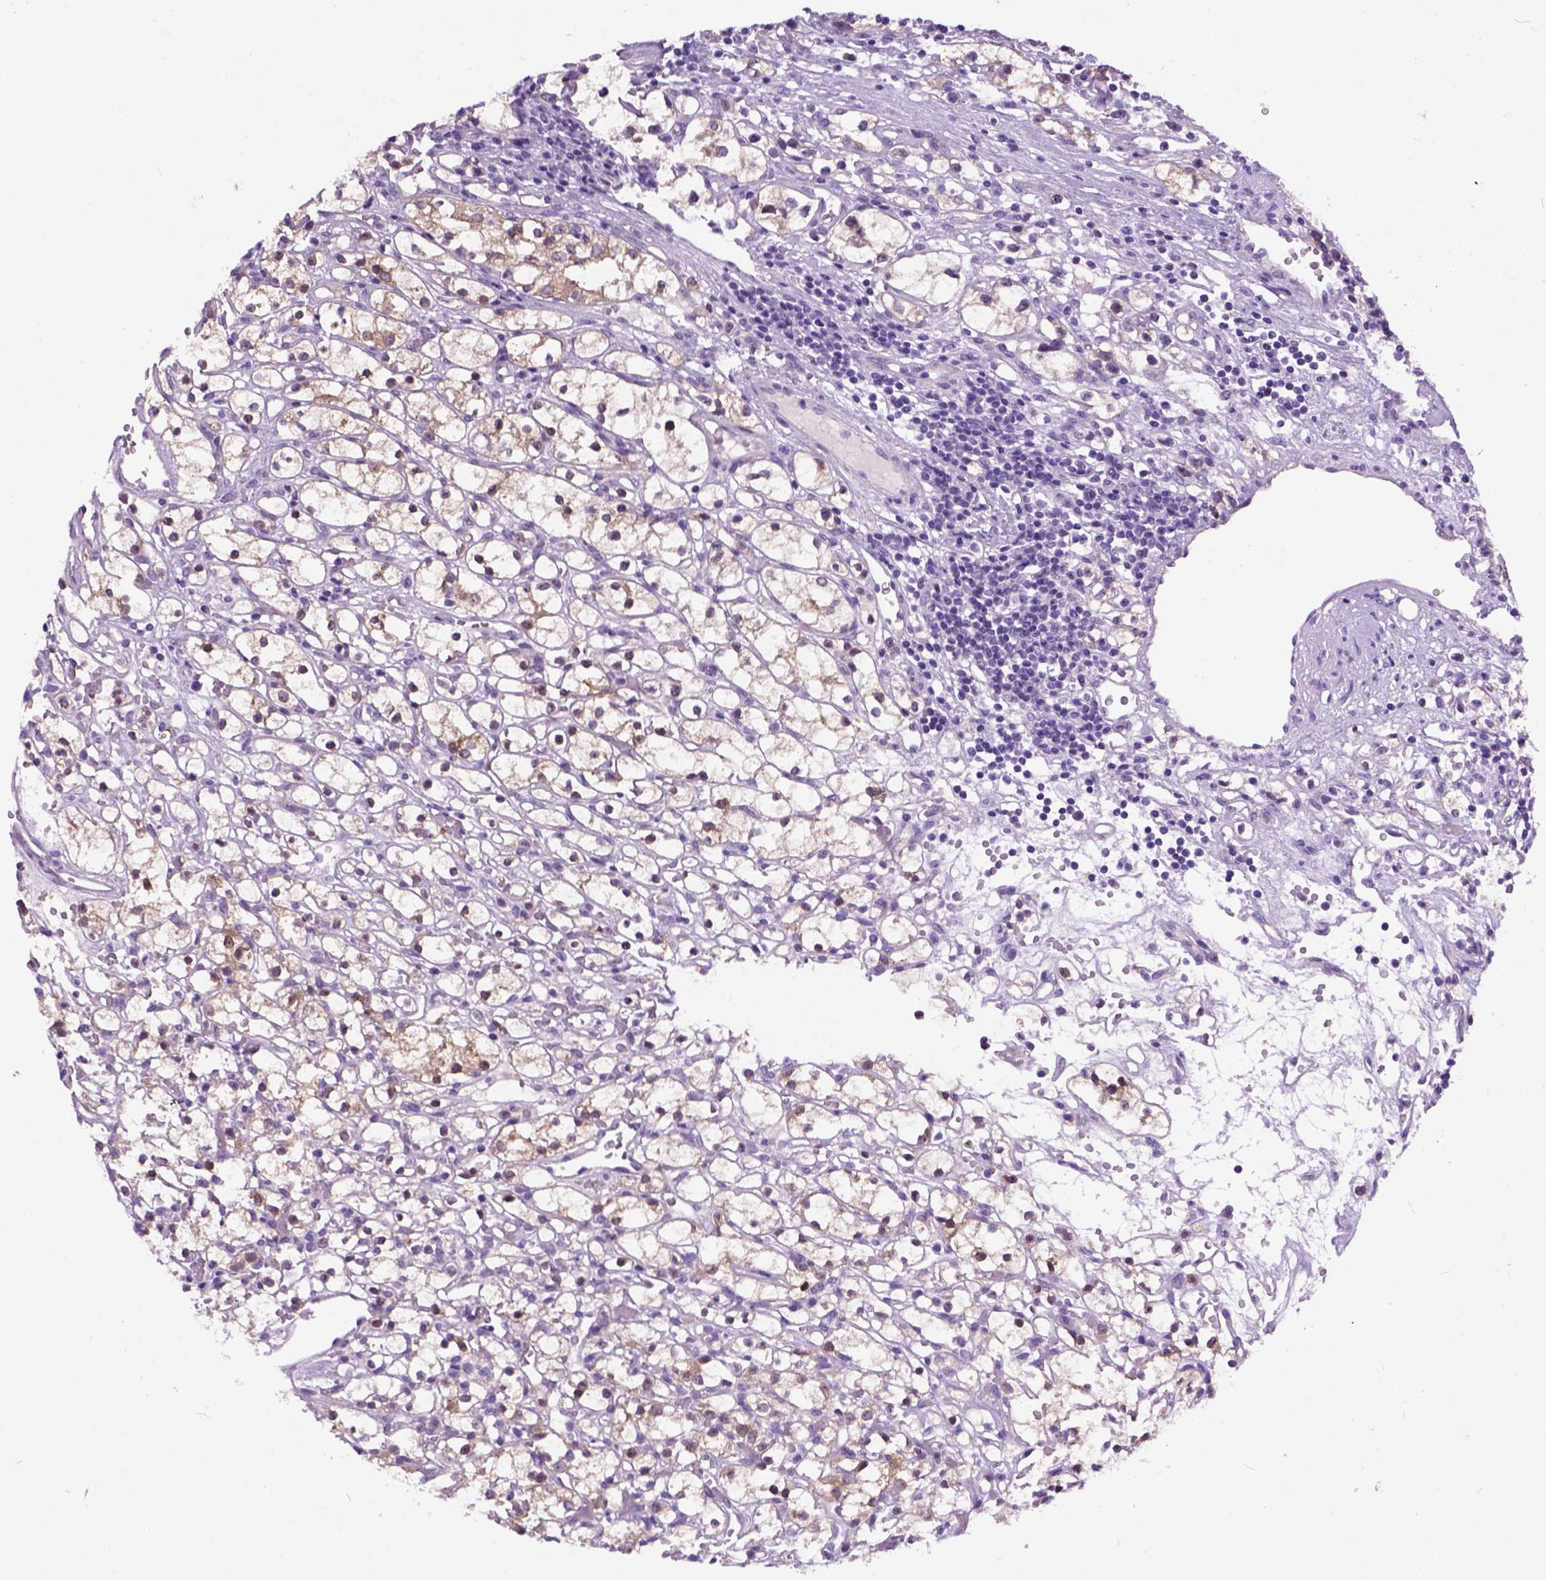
{"staining": {"intensity": "moderate", "quantity": "<25%", "location": "cytoplasmic/membranous"}, "tissue": "renal cancer", "cell_type": "Tumor cells", "image_type": "cancer", "snomed": [{"axis": "morphology", "description": "Adenocarcinoma, NOS"}, {"axis": "topography", "description": "Kidney"}], "caption": "DAB (3,3'-diaminobenzidine) immunohistochemical staining of human renal cancer demonstrates moderate cytoplasmic/membranous protein staining in approximately <25% of tumor cells.", "gene": "MAPT", "patient": {"sex": "female", "age": 59}}